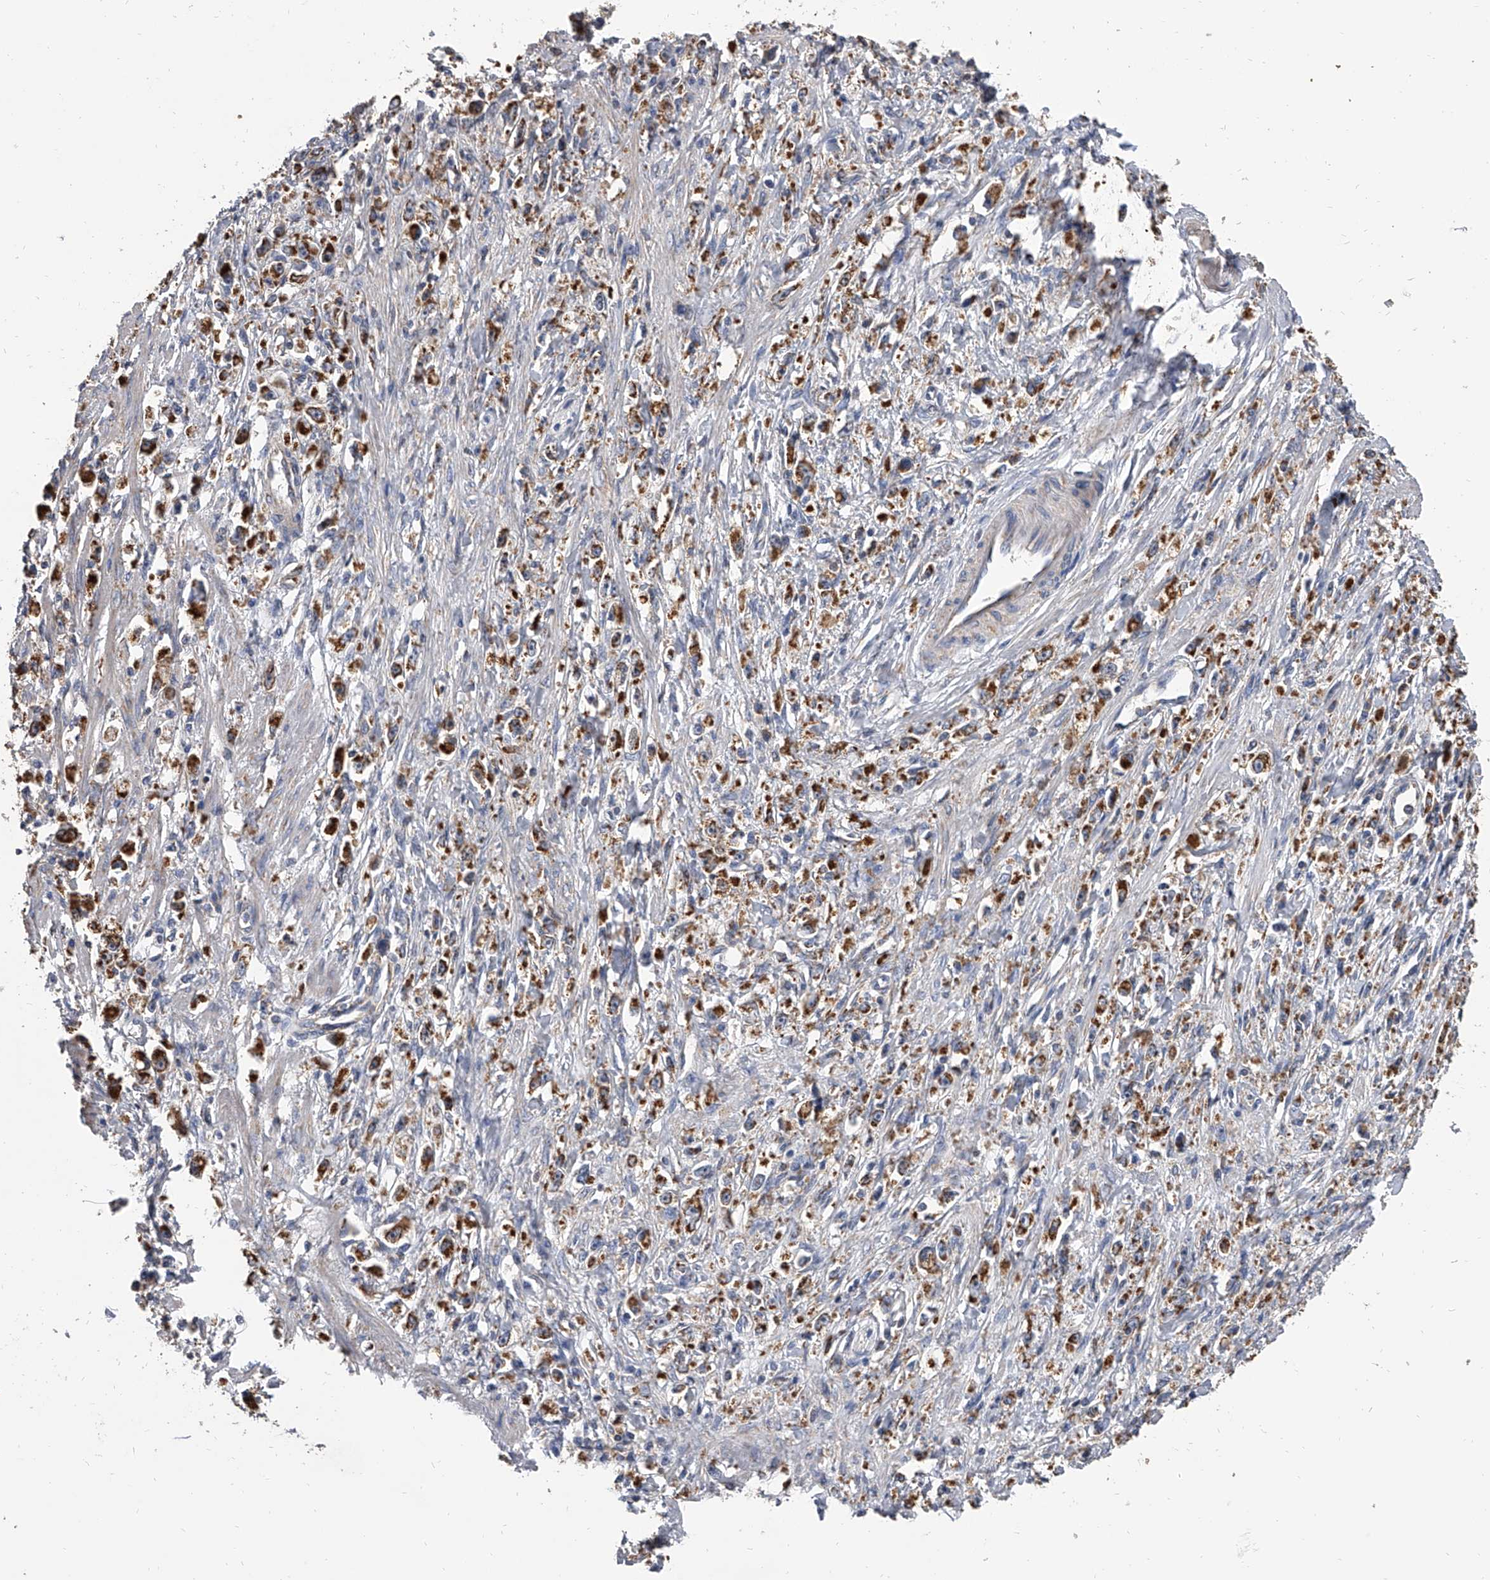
{"staining": {"intensity": "strong", "quantity": ">75%", "location": "cytoplasmic/membranous"}, "tissue": "stomach cancer", "cell_type": "Tumor cells", "image_type": "cancer", "snomed": [{"axis": "morphology", "description": "Adenocarcinoma, NOS"}, {"axis": "topography", "description": "Stomach"}], "caption": "Immunohistochemistry (DAB) staining of human stomach cancer exhibits strong cytoplasmic/membranous protein expression in about >75% of tumor cells.", "gene": "MRPL28", "patient": {"sex": "female", "age": 59}}